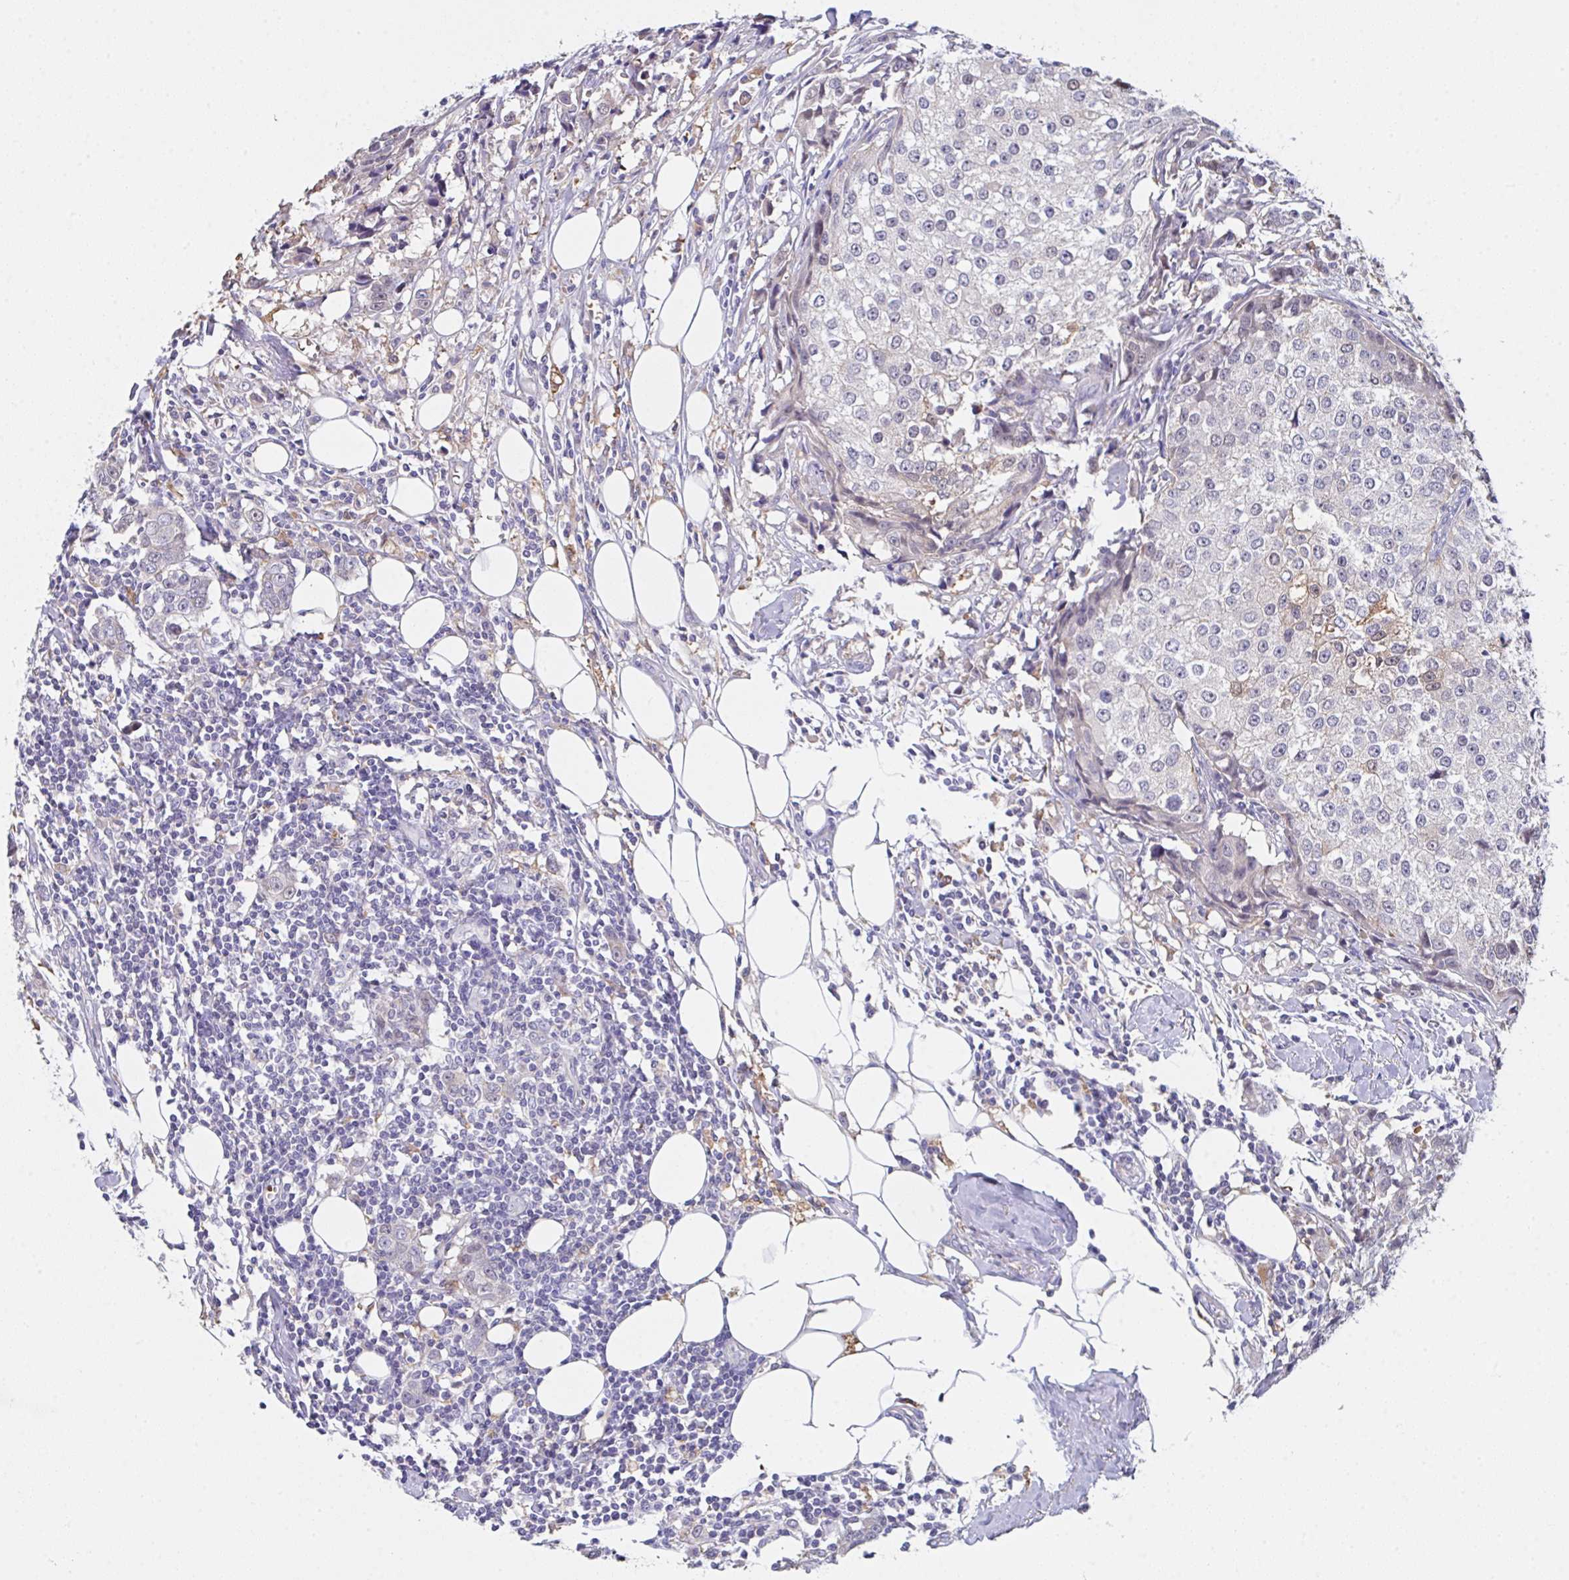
{"staining": {"intensity": "negative", "quantity": "none", "location": "none"}, "tissue": "breast cancer", "cell_type": "Tumor cells", "image_type": "cancer", "snomed": [{"axis": "morphology", "description": "Duct carcinoma"}, {"axis": "topography", "description": "Breast"}], "caption": "IHC micrograph of neoplastic tissue: breast cancer (intraductal carcinoma) stained with DAB demonstrates no significant protein positivity in tumor cells.", "gene": "TFAP2C", "patient": {"sex": "female", "age": 80}}